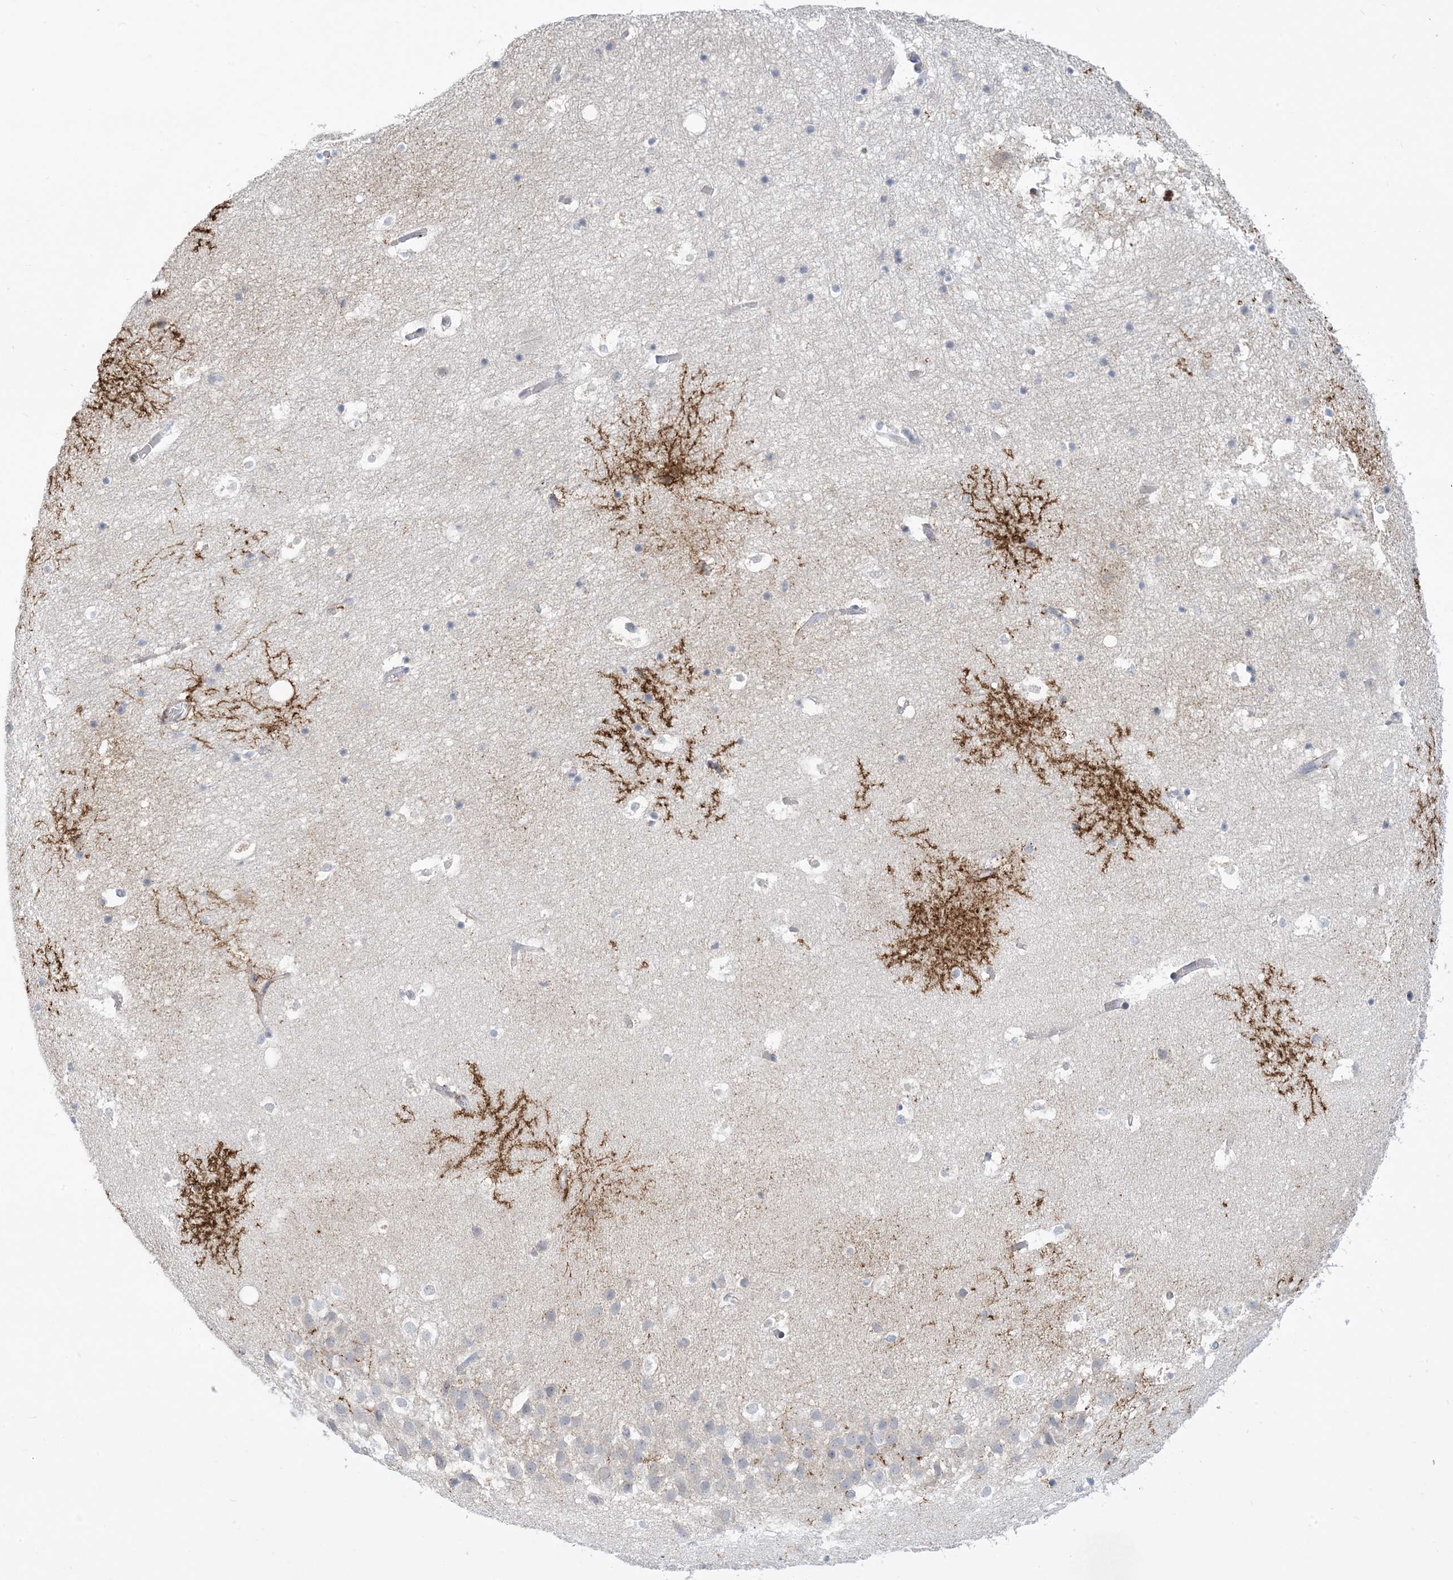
{"staining": {"intensity": "strong", "quantity": "<25%", "location": "cytoplasmic/membranous"}, "tissue": "hippocampus", "cell_type": "Glial cells", "image_type": "normal", "snomed": [{"axis": "morphology", "description": "Normal tissue, NOS"}, {"axis": "topography", "description": "Hippocampus"}], "caption": "IHC (DAB) staining of normal hippocampus exhibits strong cytoplasmic/membranous protein expression in approximately <25% of glial cells. Immunohistochemistry (ihc) stains the protein in brown and the nuclei are stained blue.", "gene": "AOC1", "patient": {"sex": "female", "age": 52}}